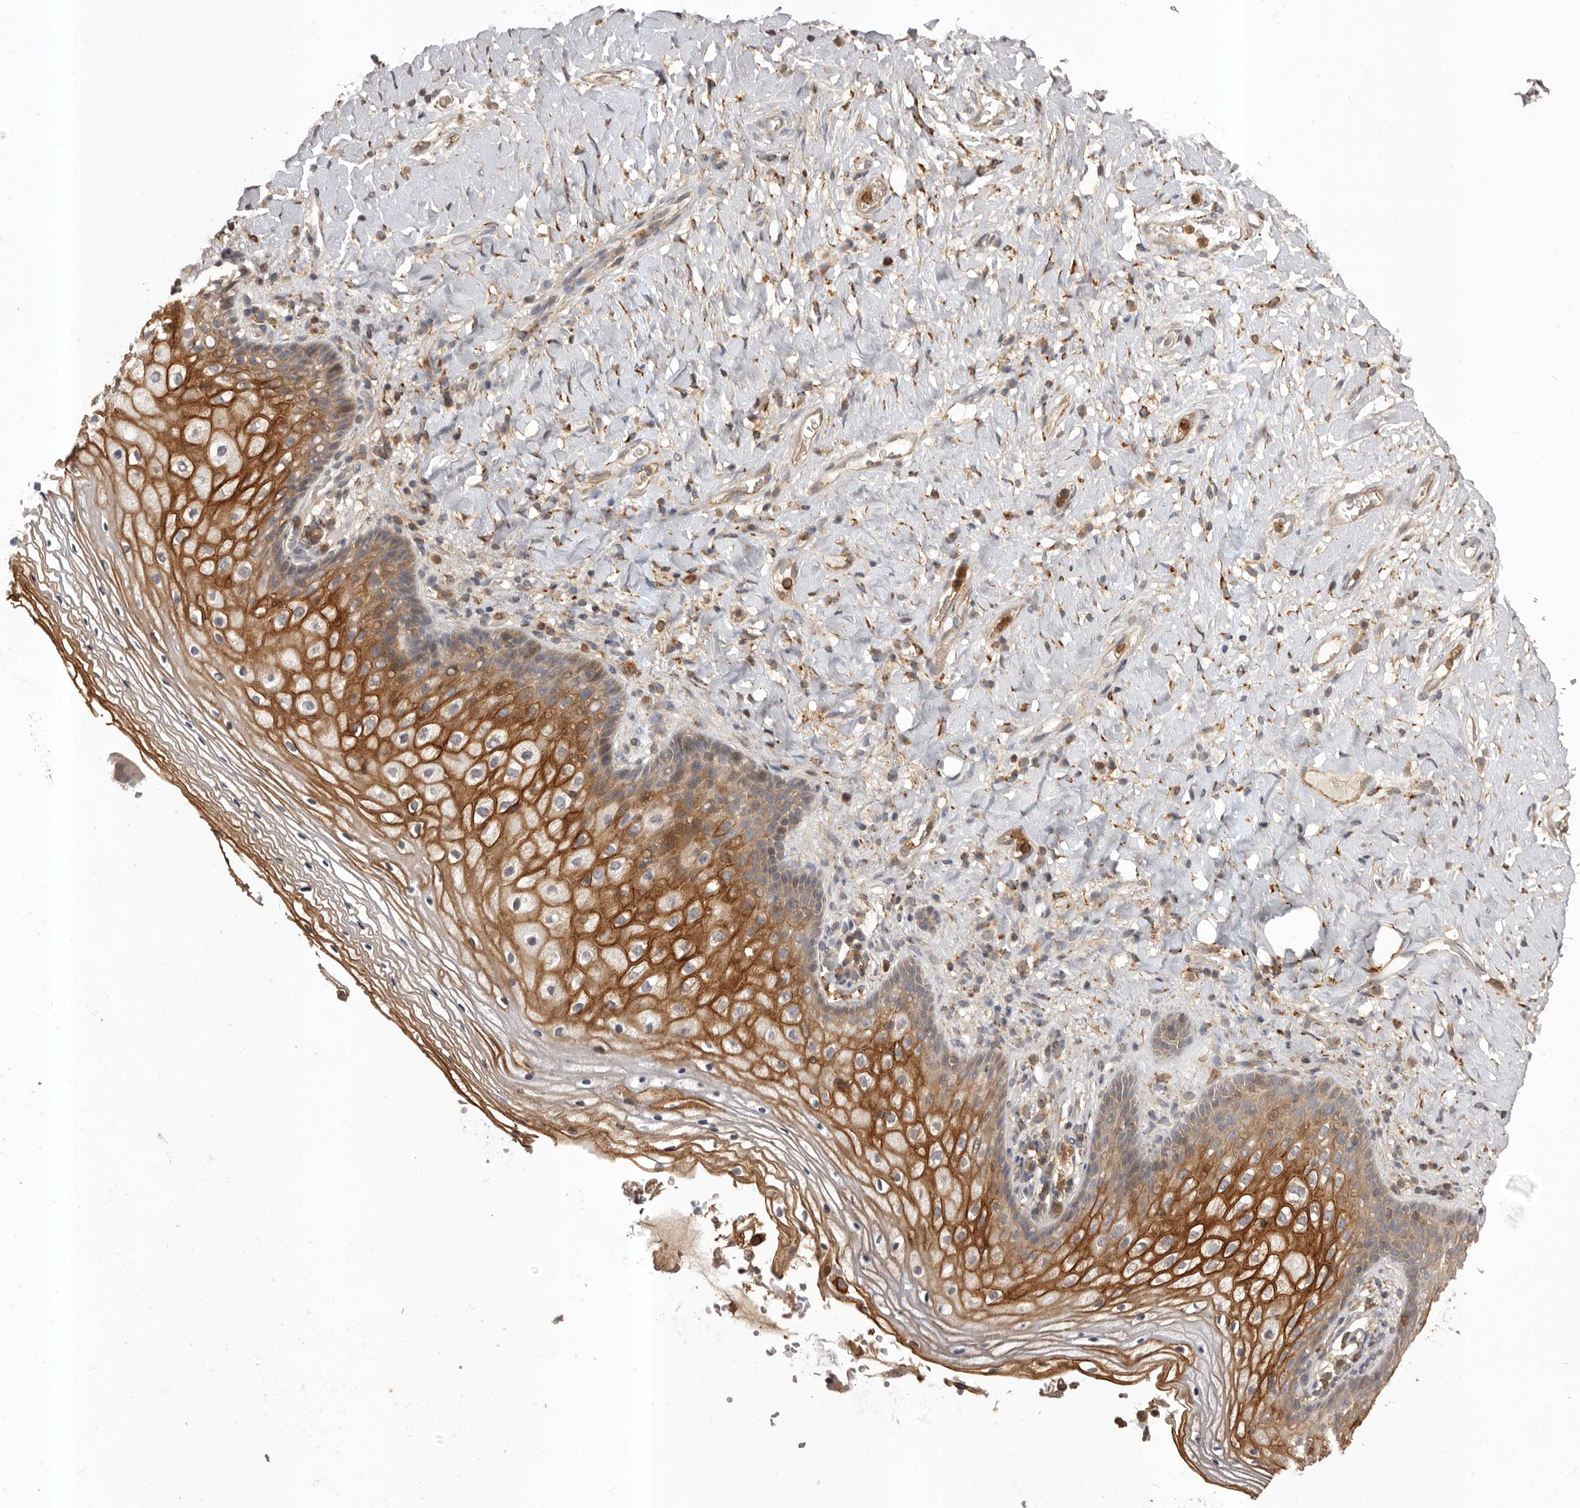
{"staining": {"intensity": "moderate", "quantity": "25%-75%", "location": "cytoplasmic/membranous"}, "tissue": "vagina", "cell_type": "Squamous epithelial cells", "image_type": "normal", "snomed": [{"axis": "morphology", "description": "Normal tissue, NOS"}, {"axis": "topography", "description": "Vagina"}], "caption": "Squamous epithelial cells display medium levels of moderate cytoplasmic/membranous staining in approximately 25%-75% of cells in normal human vagina. (IHC, brightfield microscopy, high magnification).", "gene": "GLIPR2", "patient": {"sex": "female", "age": 60}}